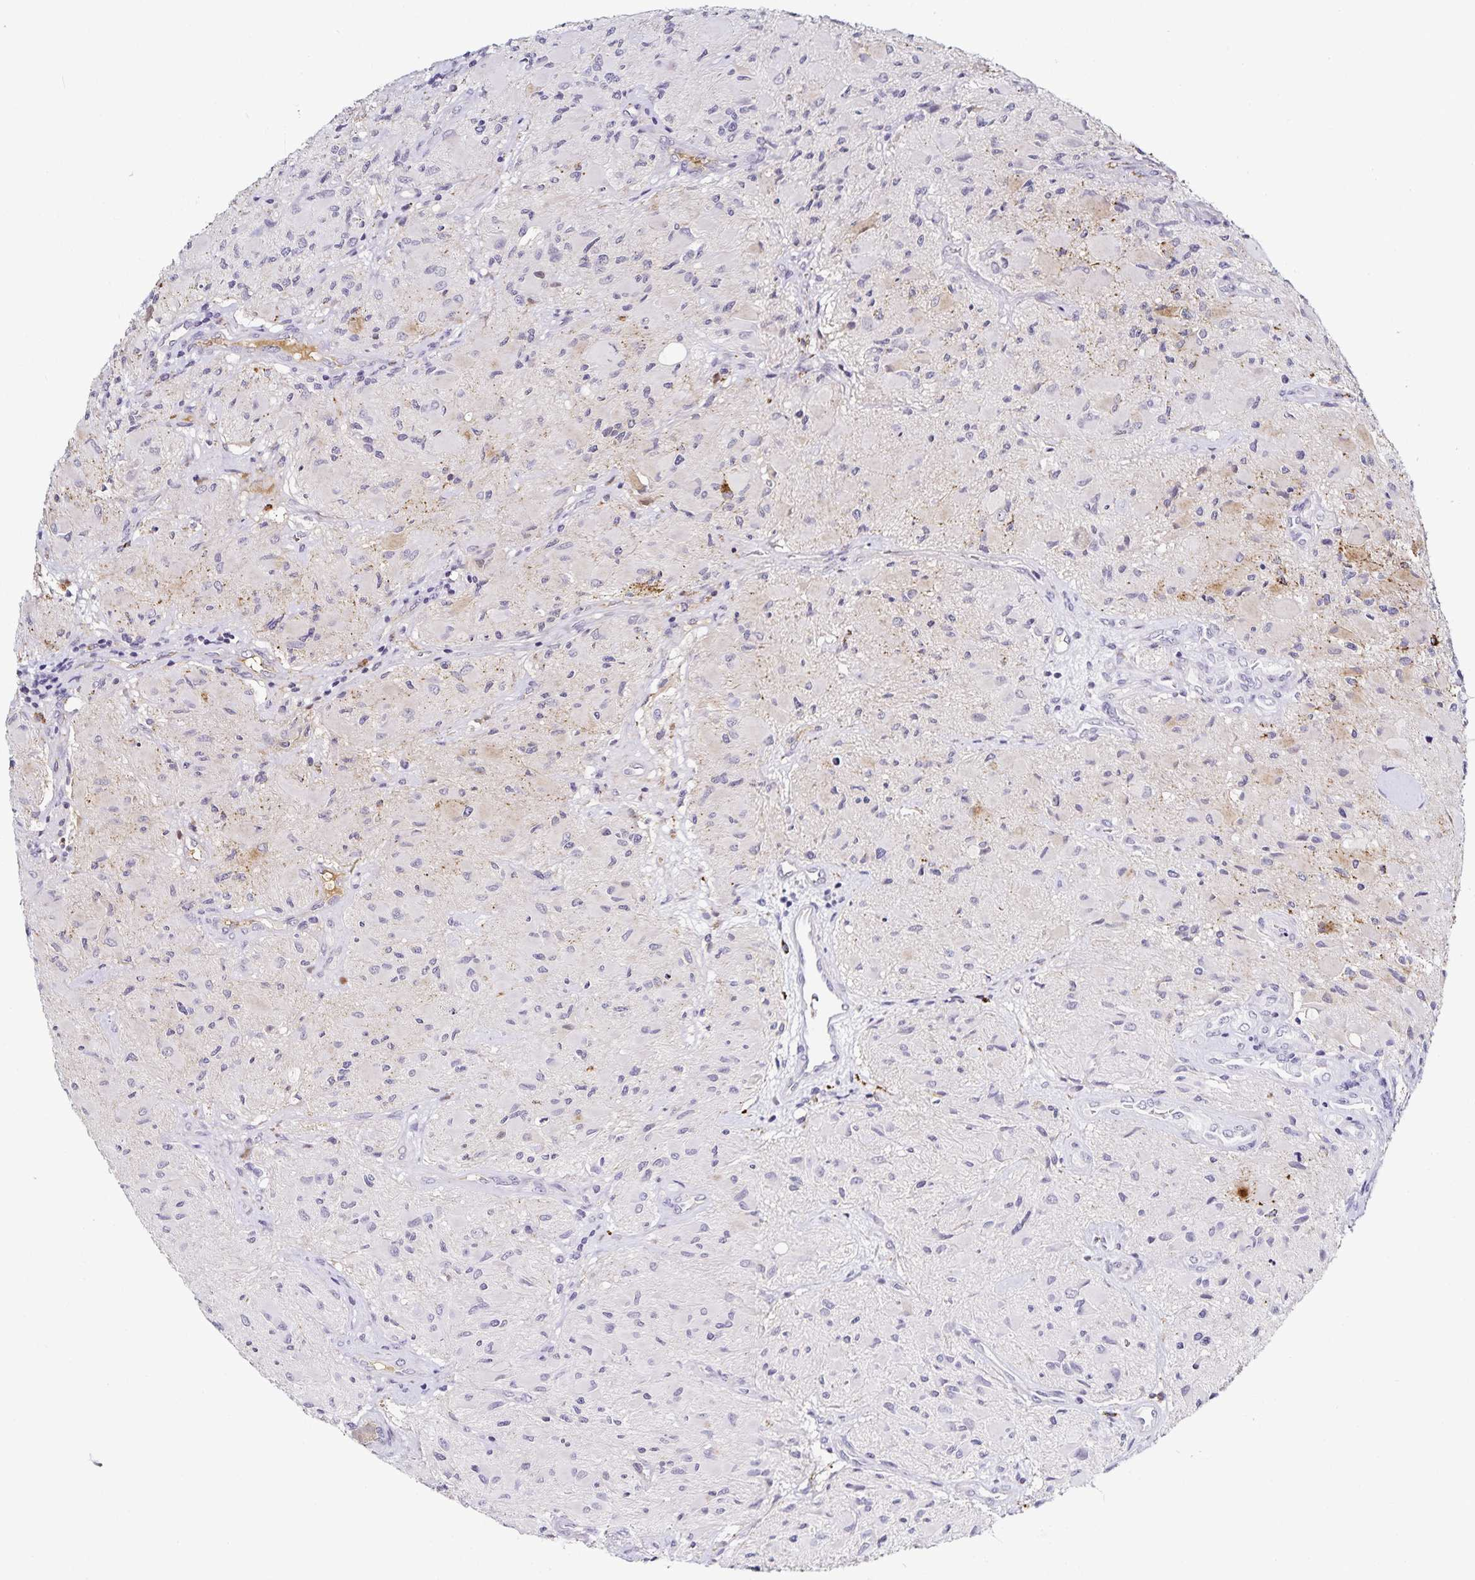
{"staining": {"intensity": "negative", "quantity": "none", "location": "none"}, "tissue": "glioma", "cell_type": "Tumor cells", "image_type": "cancer", "snomed": [{"axis": "morphology", "description": "Glioma, malignant, High grade"}, {"axis": "topography", "description": "Brain"}], "caption": "Glioma stained for a protein using immunohistochemistry demonstrates no expression tumor cells.", "gene": "TTR", "patient": {"sex": "female", "age": 65}}